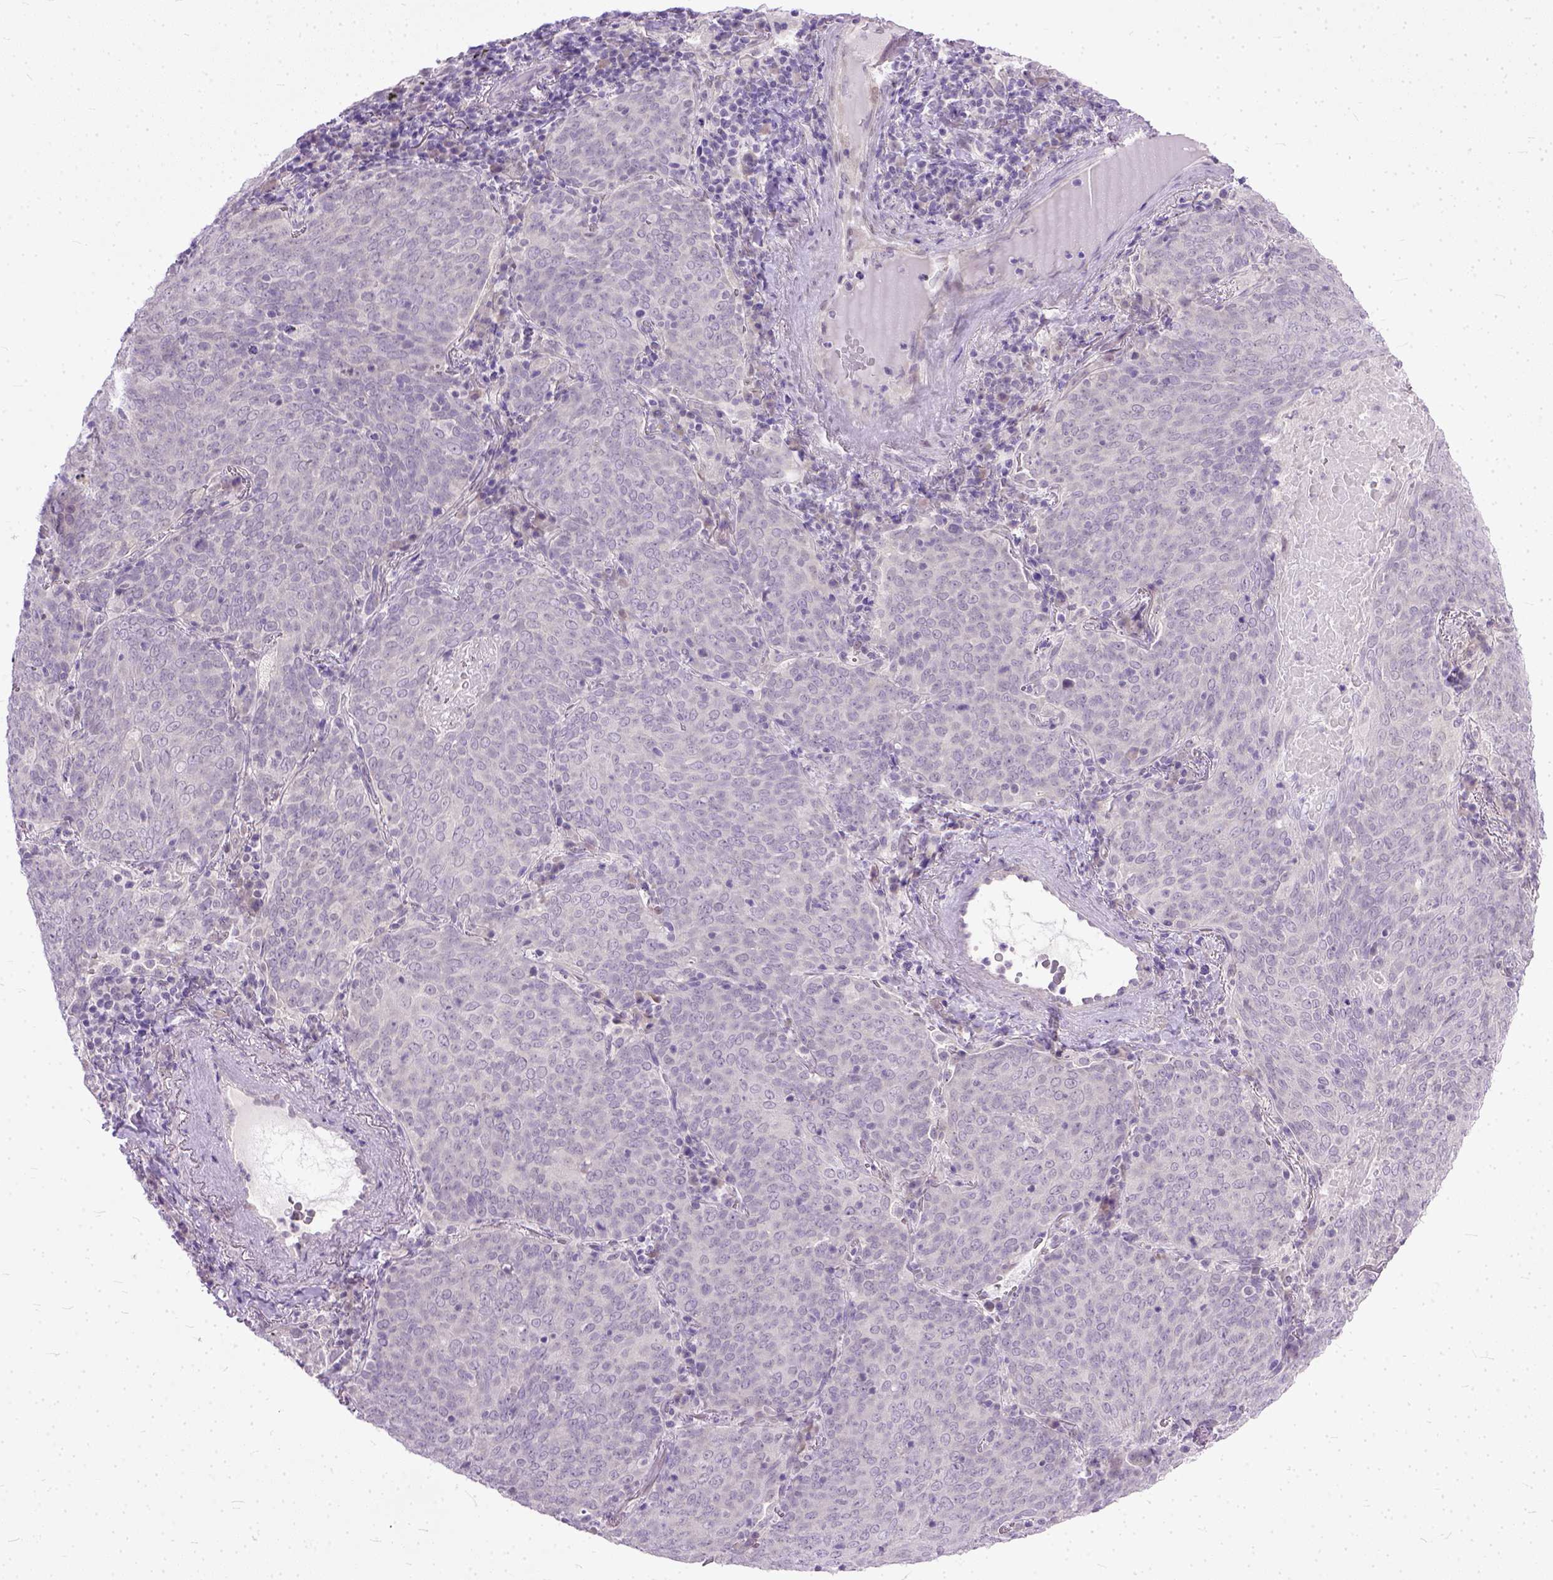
{"staining": {"intensity": "negative", "quantity": "none", "location": "none"}, "tissue": "lung cancer", "cell_type": "Tumor cells", "image_type": "cancer", "snomed": [{"axis": "morphology", "description": "Squamous cell carcinoma, NOS"}, {"axis": "topography", "description": "Lung"}], "caption": "DAB immunohistochemical staining of squamous cell carcinoma (lung) displays no significant expression in tumor cells.", "gene": "TCEAL7", "patient": {"sex": "male", "age": 82}}